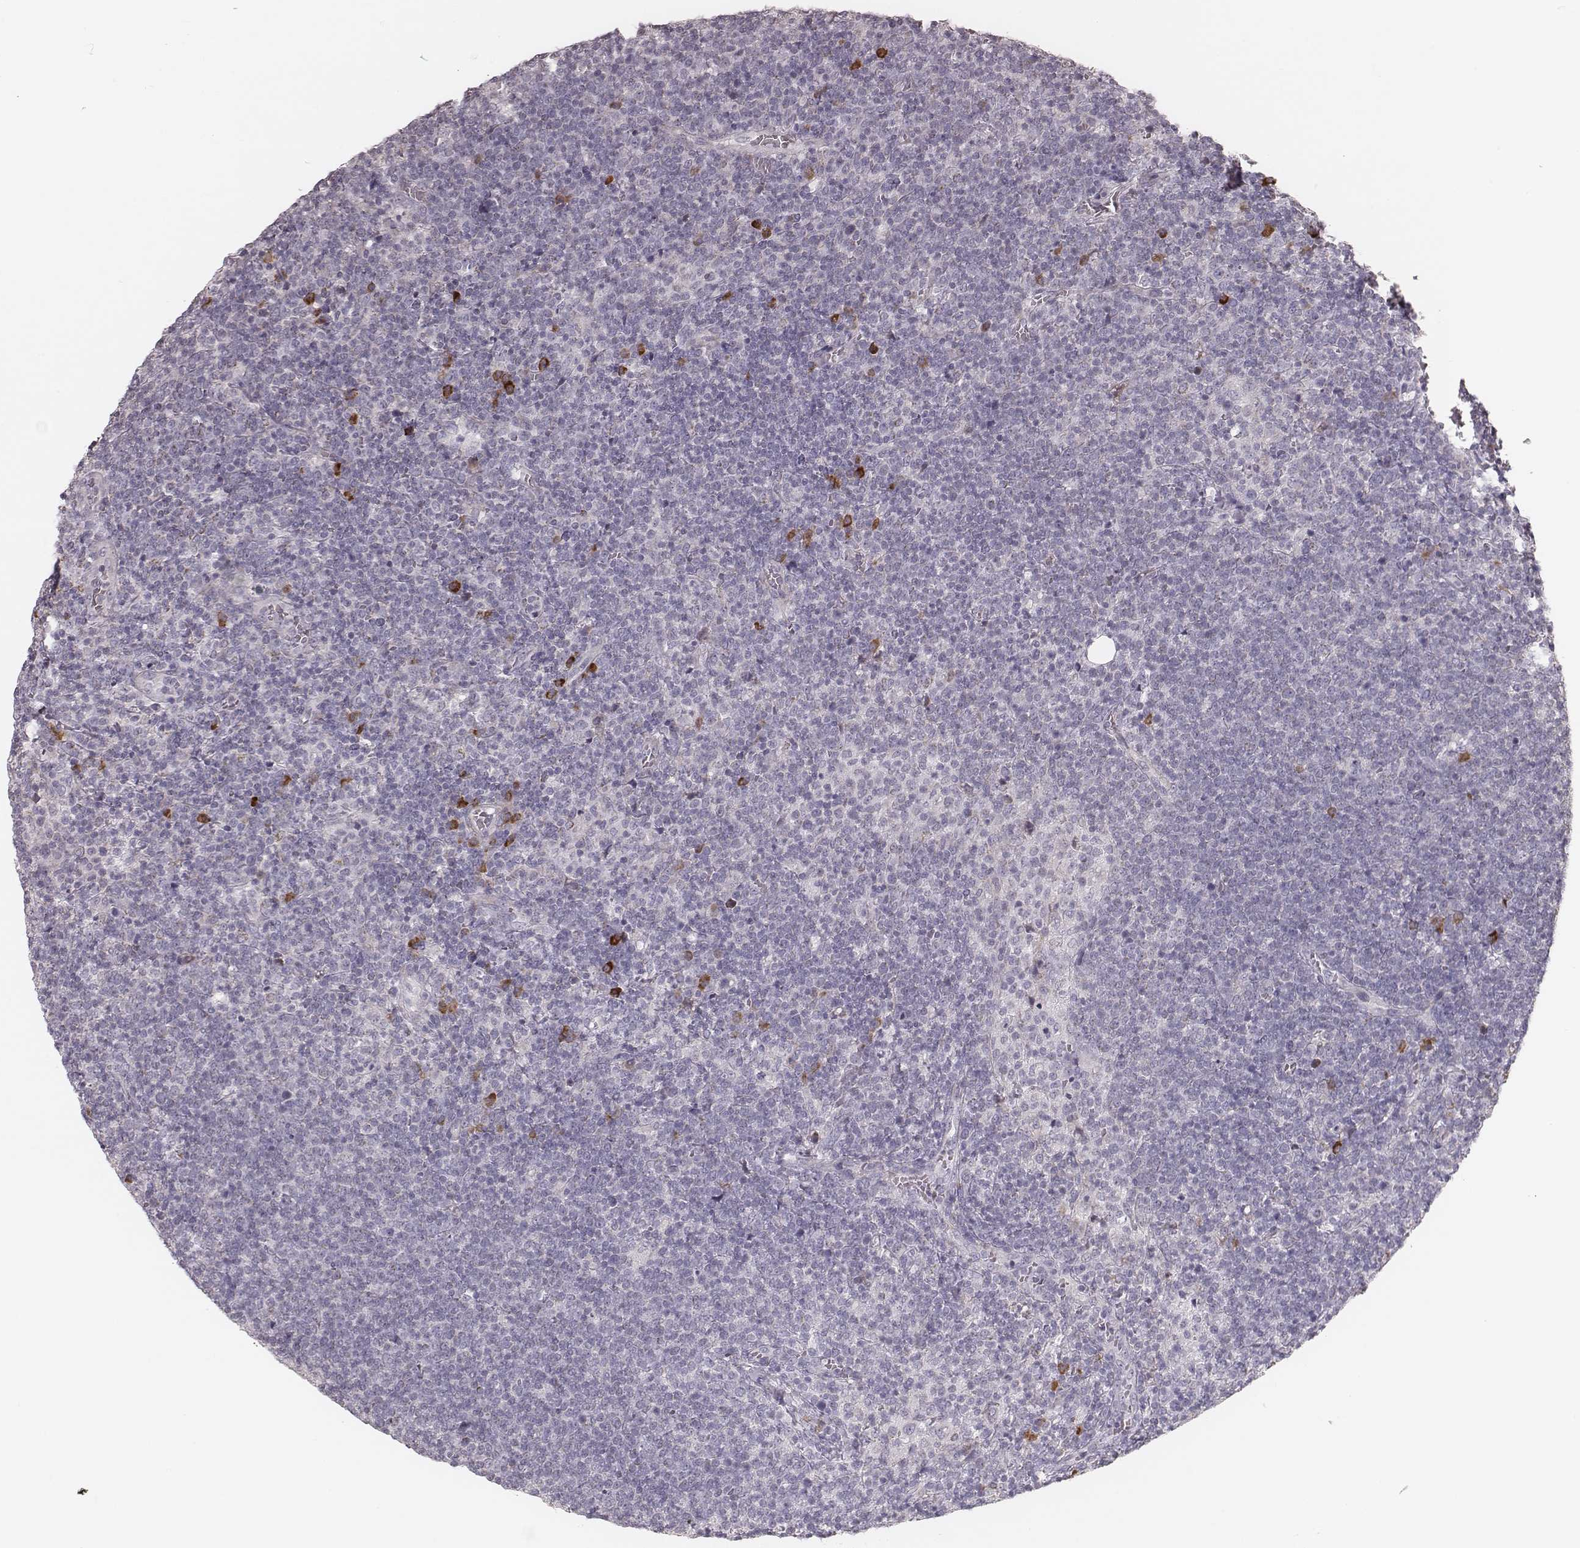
{"staining": {"intensity": "negative", "quantity": "none", "location": "none"}, "tissue": "lymphoma", "cell_type": "Tumor cells", "image_type": "cancer", "snomed": [{"axis": "morphology", "description": "Malignant lymphoma, non-Hodgkin's type, High grade"}, {"axis": "topography", "description": "Lymph node"}], "caption": "An image of high-grade malignant lymphoma, non-Hodgkin's type stained for a protein reveals no brown staining in tumor cells.", "gene": "KIF5C", "patient": {"sex": "male", "age": 61}}